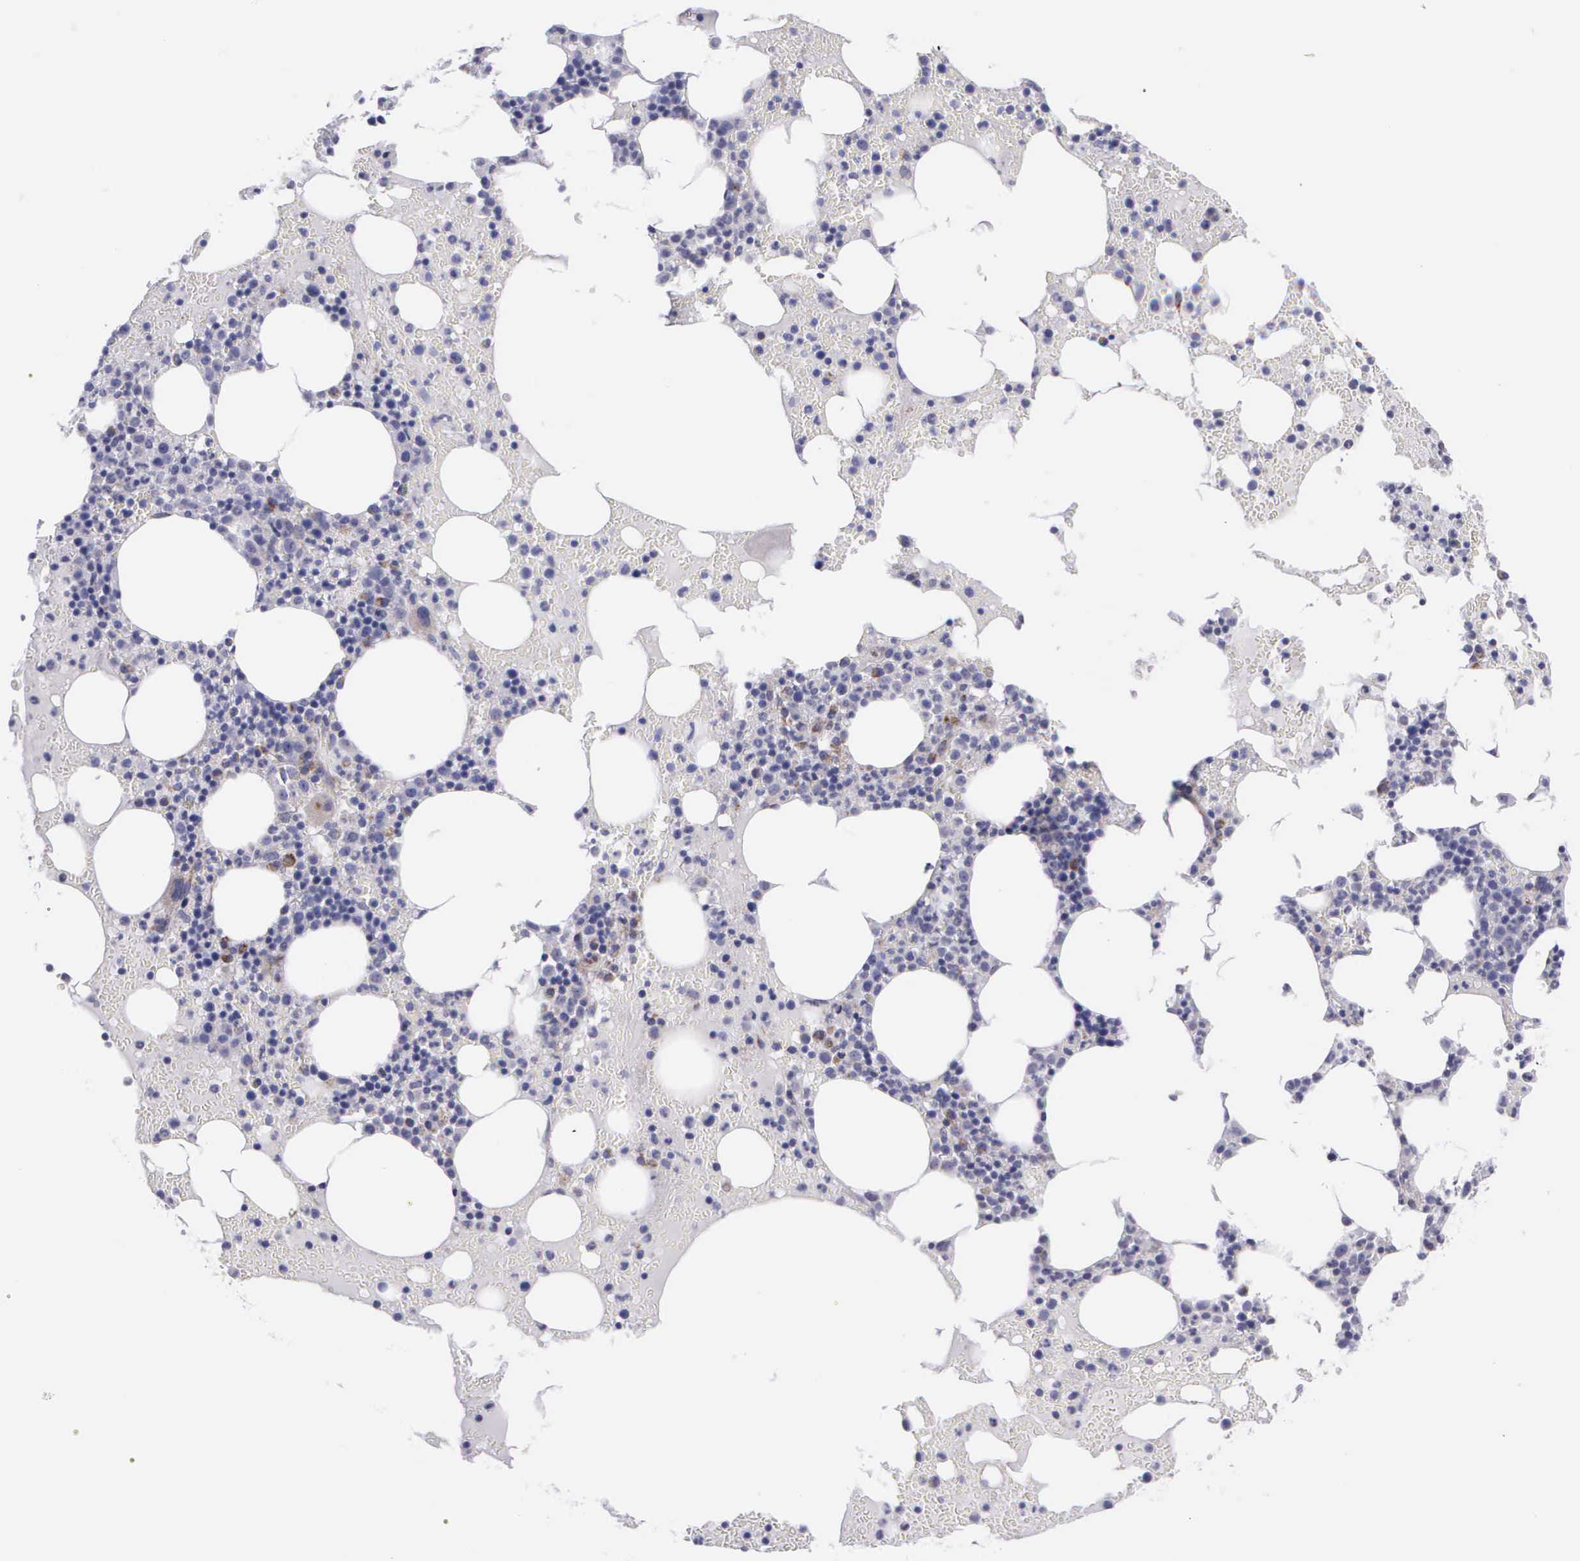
{"staining": {"intensity": "negative", "quantity": "none", "location": "none"}, "tissue": "bone marrow", "cell_type": "Hematopoietic cells", "image_type": "normal", "snomed": [{"axis": "morphology", "description": "Normal tissue, NOS"}, {"axis": "topography", "description": "Bone marrow"}], "caption": "IHC photomicrograph of benign bone marrow stained for a protein (brown), which demonstrates no expression in hematopoietic cells.", "gene": "SYNJ2BP", "patient": {"sex": "female", "age": 72}}